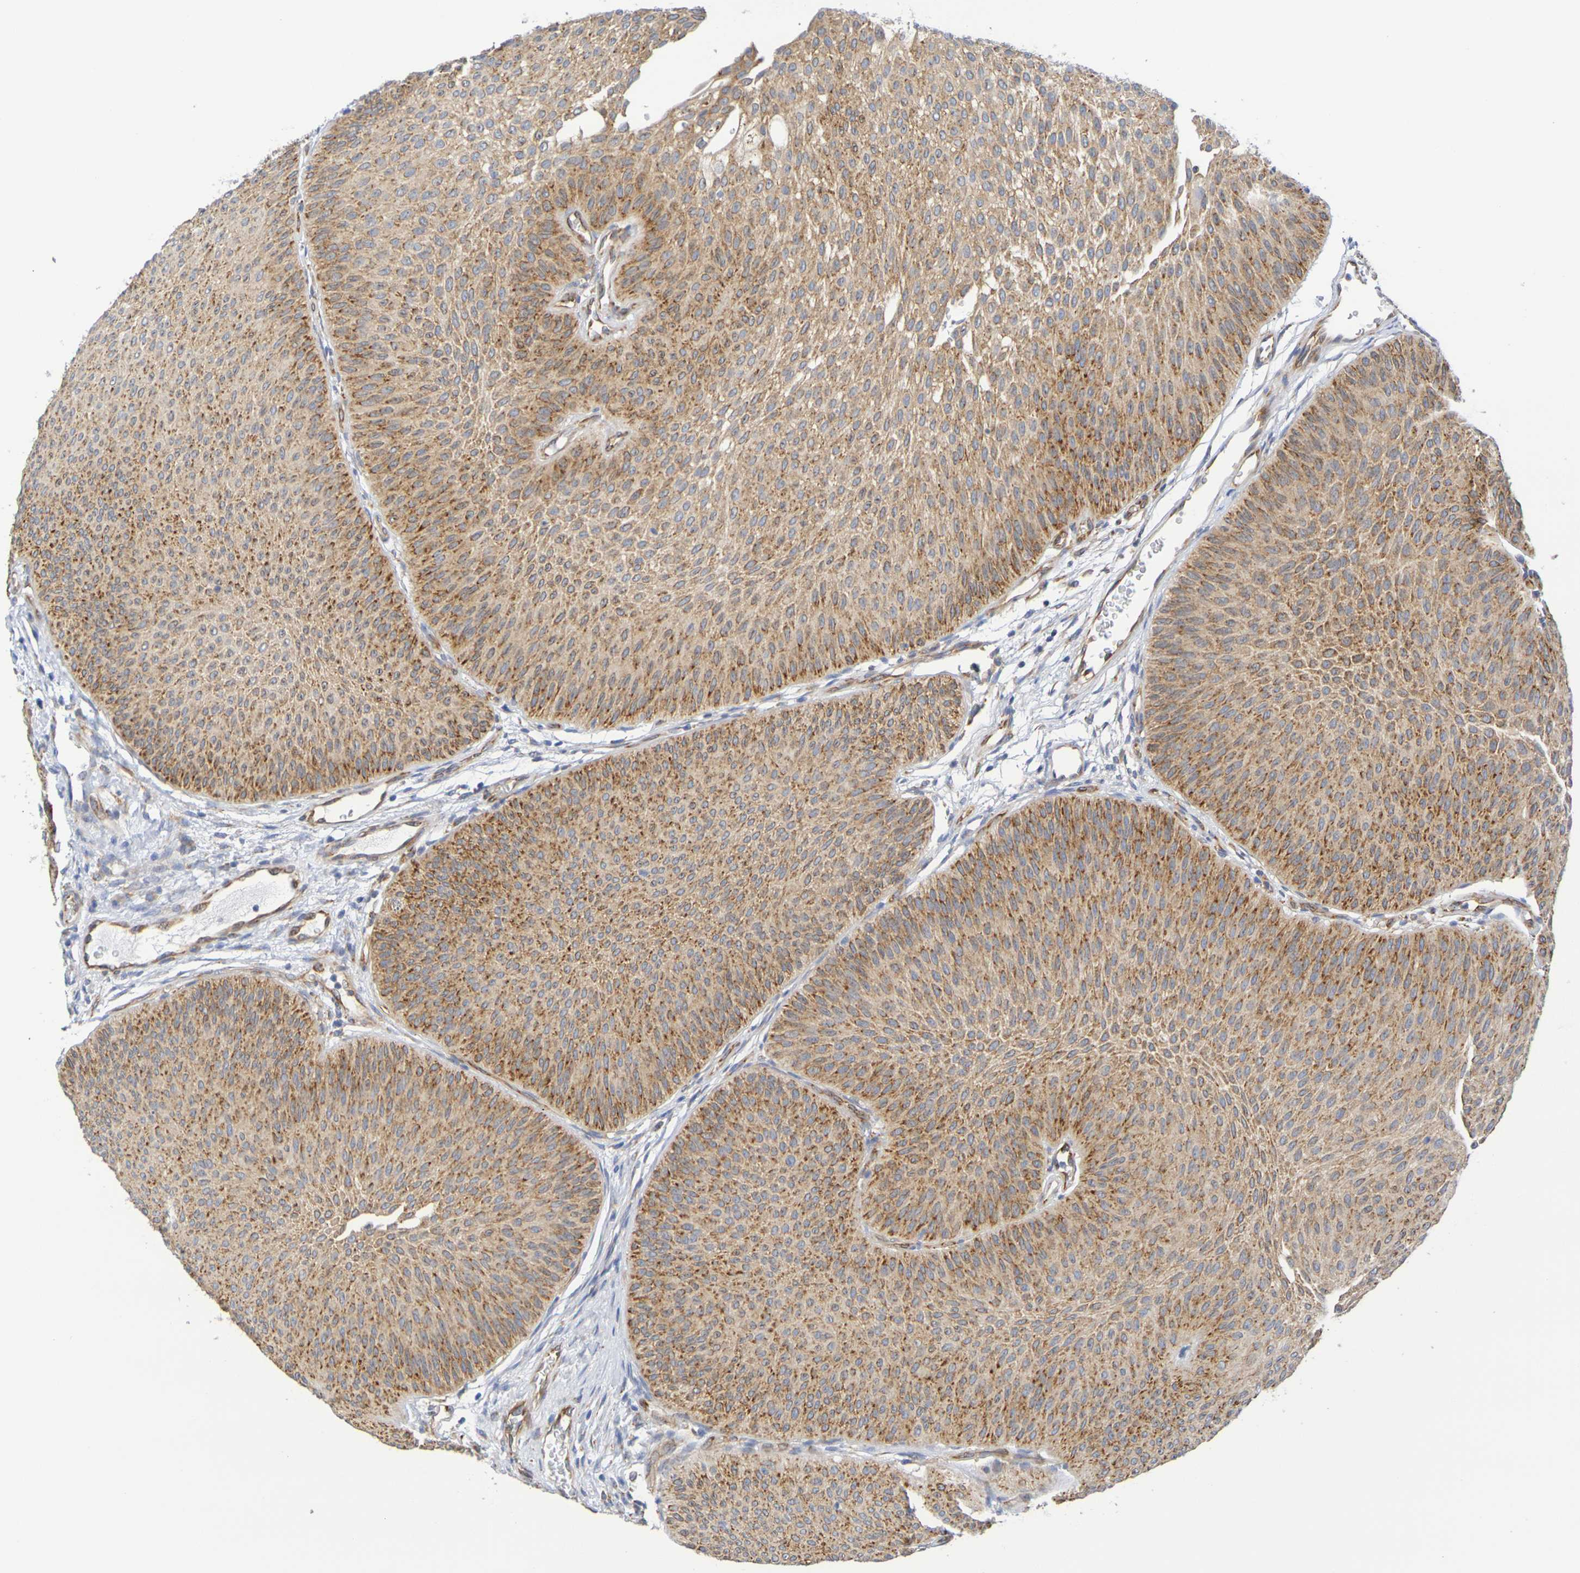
{"staining": {"intensity": "moderate", "quantity": ">75%", "location": "cytoplasmic/membranous"}, "tissue": "urothelial cancer", "cell_type": "Tumor cells", "image_type": "cancer", "snomed": [{"axis": "morphology", "description": "Urothelial carcinoma, Low grade"}, {"axis": "topography", "description": "Urinary bladder"}], "caption": "Protein staining by immunohistochemistry exhibits moderate cytoplasmic/membranous positivity in approximately >75% of tumor cells in urothelial cancer.", "gene": "TMCC3", "patient": {"sex": "female", "age": 60}}